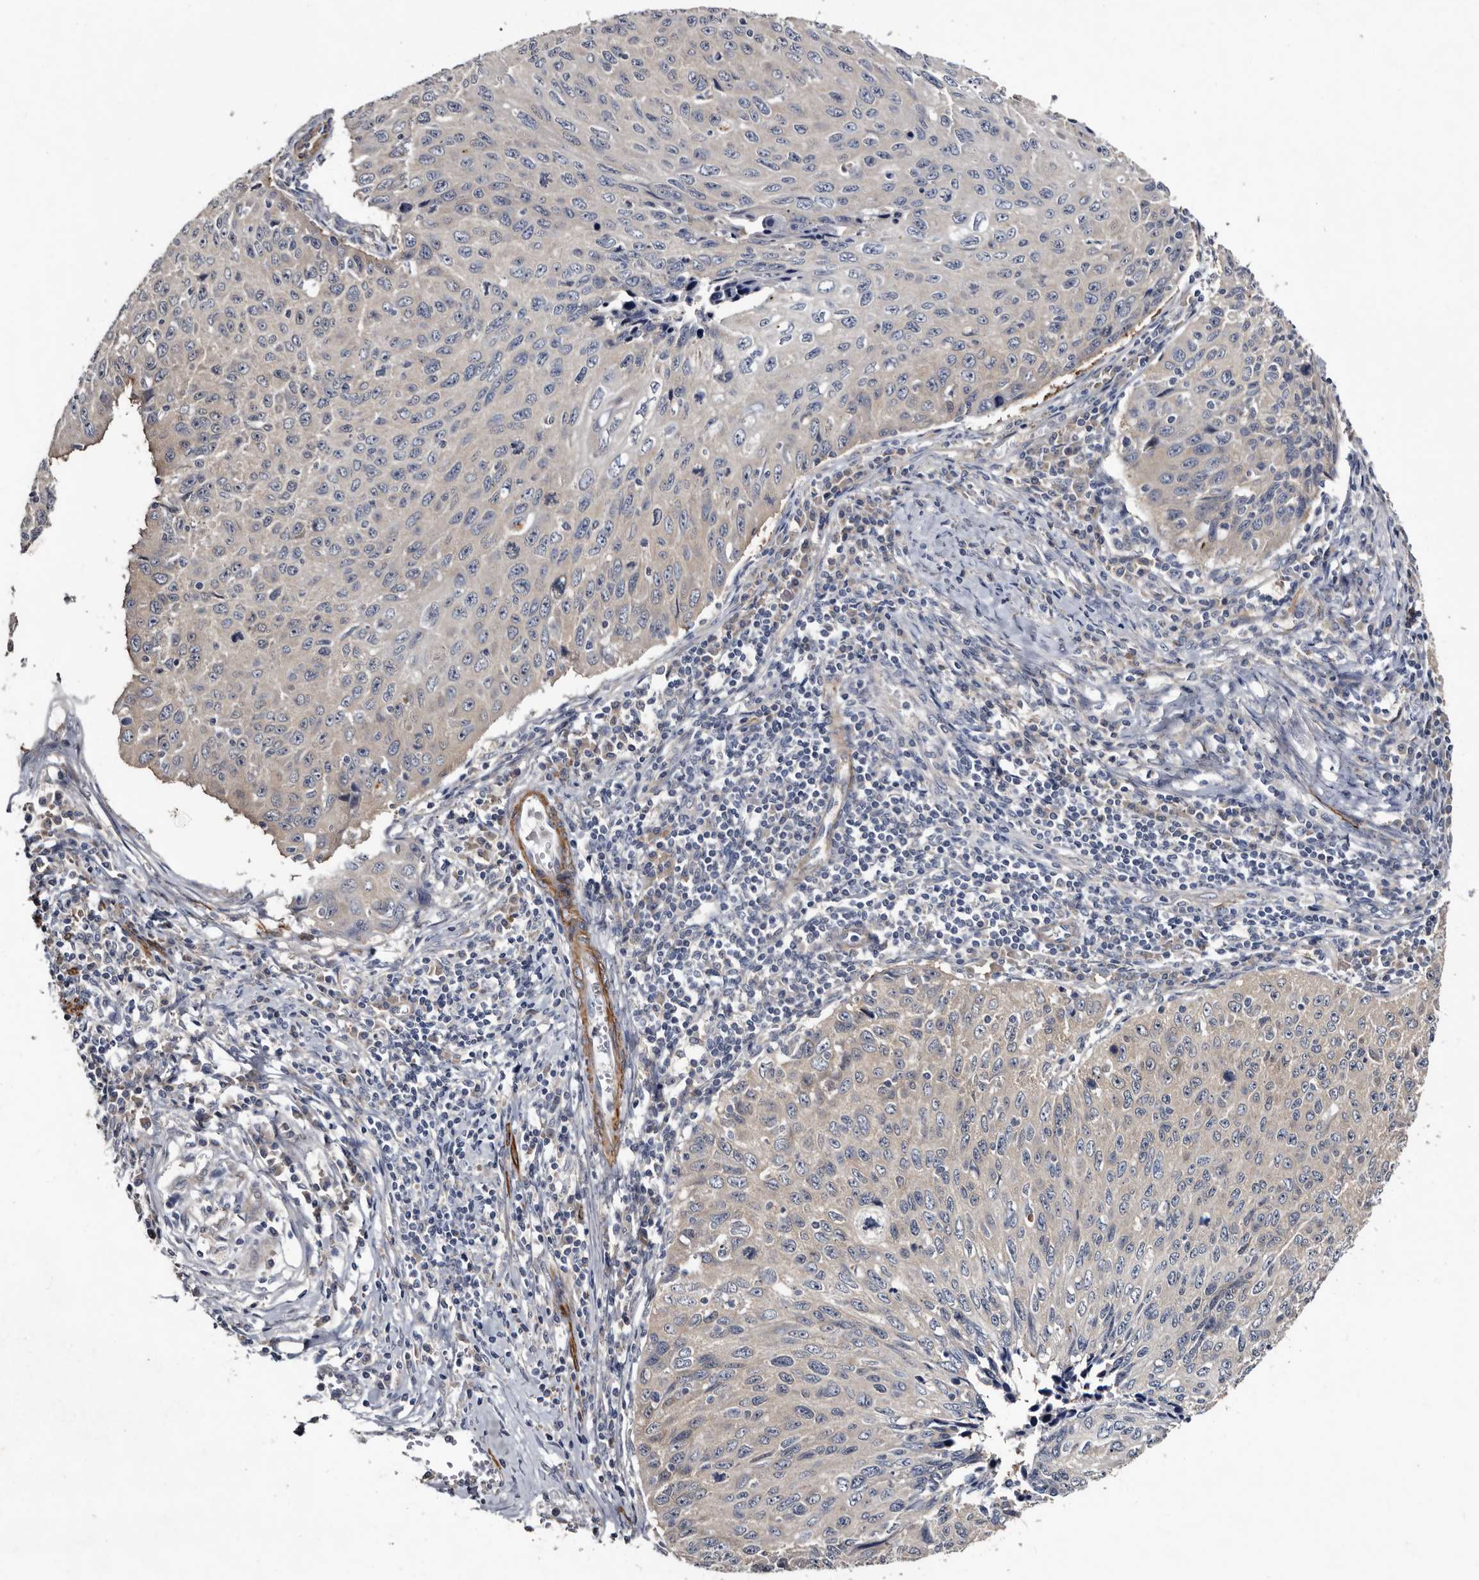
{"staining": {"intensity": "negative", "quantity": "none", "location": "none"}, "tissue": "cervical cancer", "cell_type": "Tumor cells", "image_type": "cancer", "snomed": [{"axis": "morphology", "description": "Squamous cell carcinoma, NOS"}, {"axis": "topography", "description": "Cervix"}], "caption": "Protein analysis of squamous cell carcinoma (cervical) shows no significant expression in tumor cells. (DAB (3,3'-diaminobenzidine) immunohistochemistry (IHC) with hematoxylin counter stain).", "gene": "IARS1", "patient": {"sex": "female", "age": 53}}